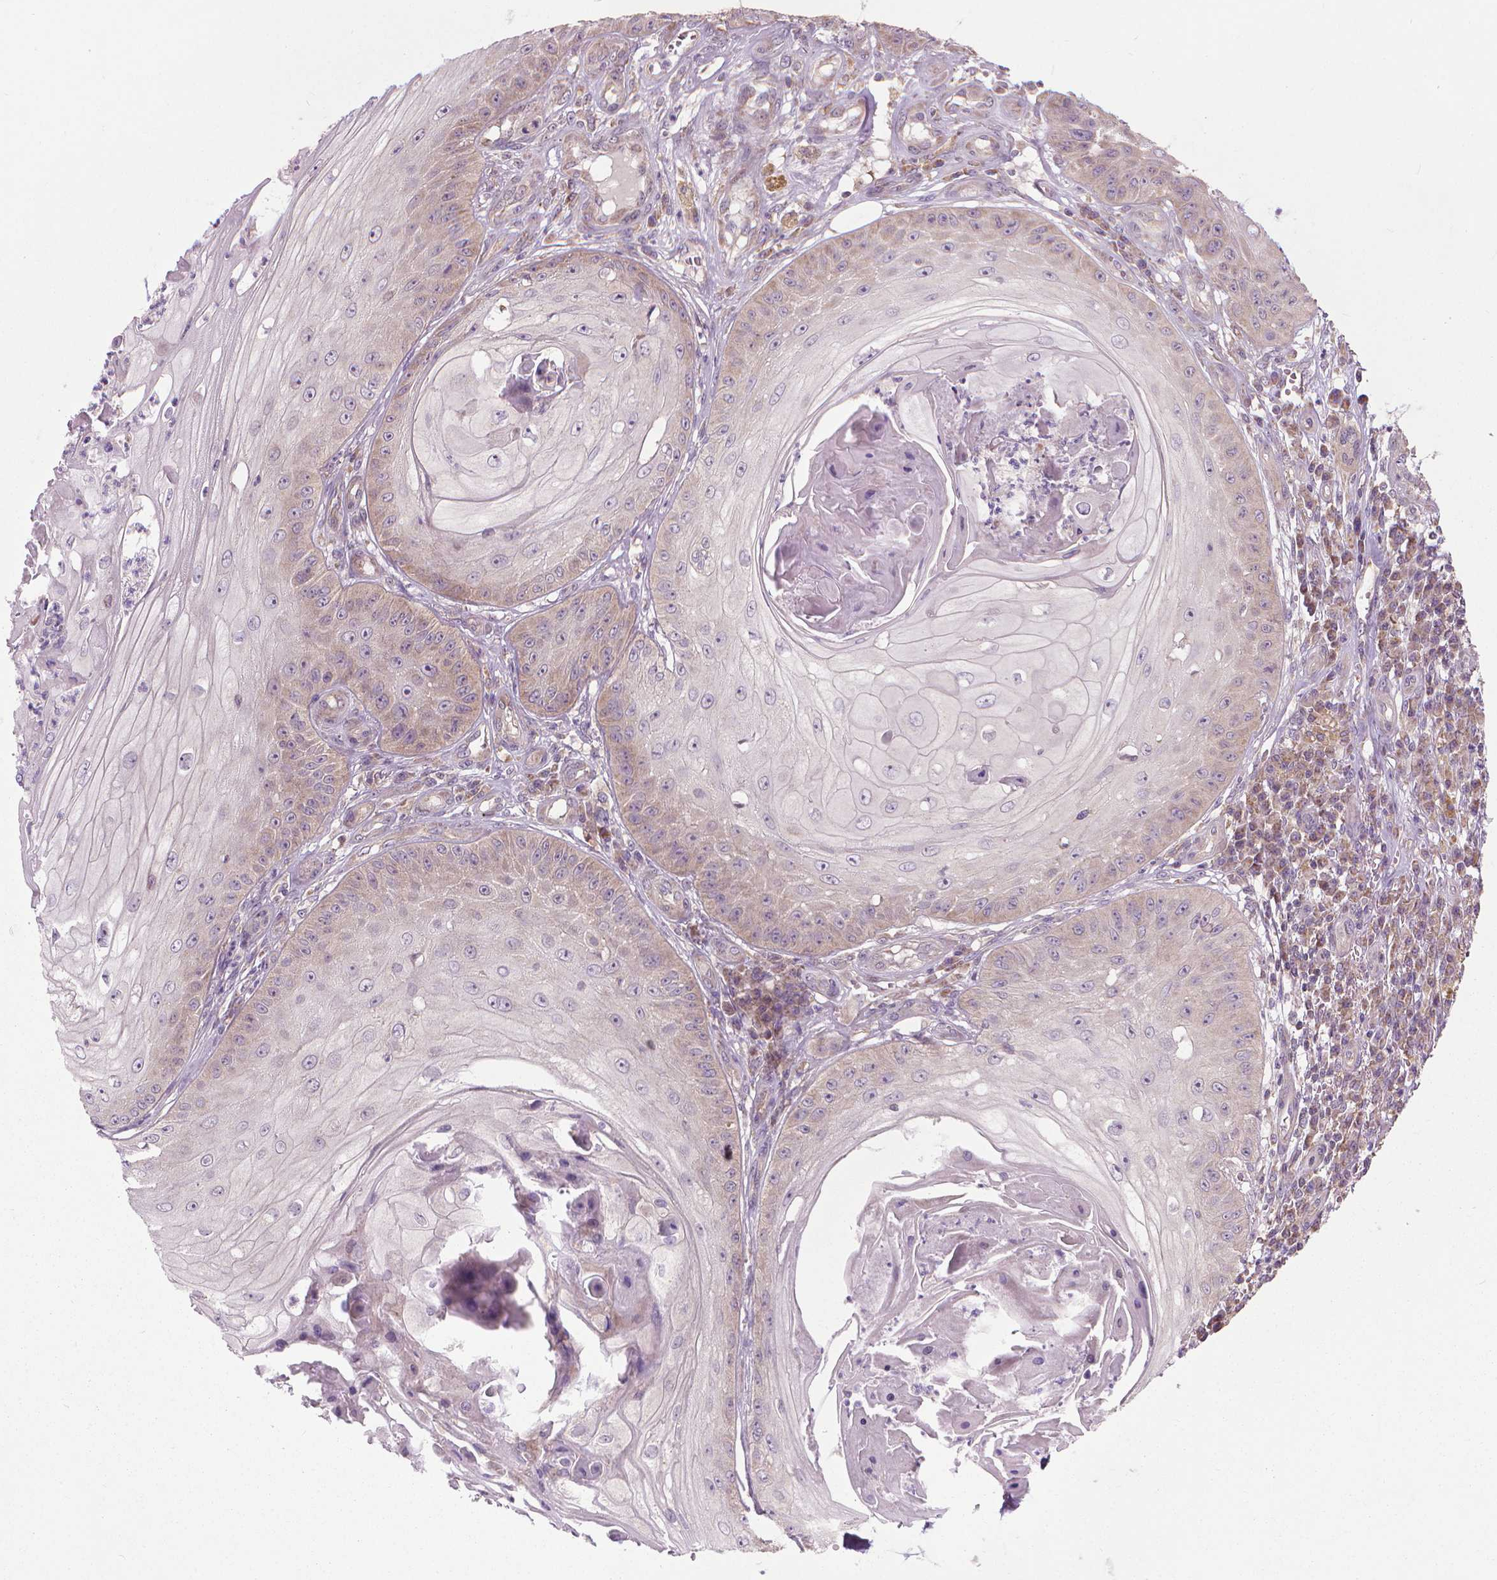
{"staining": {"intensity": "weak", "quantity": "<25%", "location": "cytoplasmic/membranous"}, "tissue": "skin cancer", "cell_type": "Tumor cells", "image_type": "cancer", "snomed": [{"axis": "morphology", "description": "Squamous cell carcinoma, NOS"}, {"axis": "topography", "description": "Skin"}], "caption": "Protein analysis of squamous cell carcinoma (skin) demonstrates no significant expression in tumor cells. Brightfield microscopy of IHC stained with DAB (3,3'-diaminobenzidine) (brown) and hematoxylin (blue), captured at high magnification.", "gene": "PRAG1", "patient": {"sex": "male", "age": 70}}